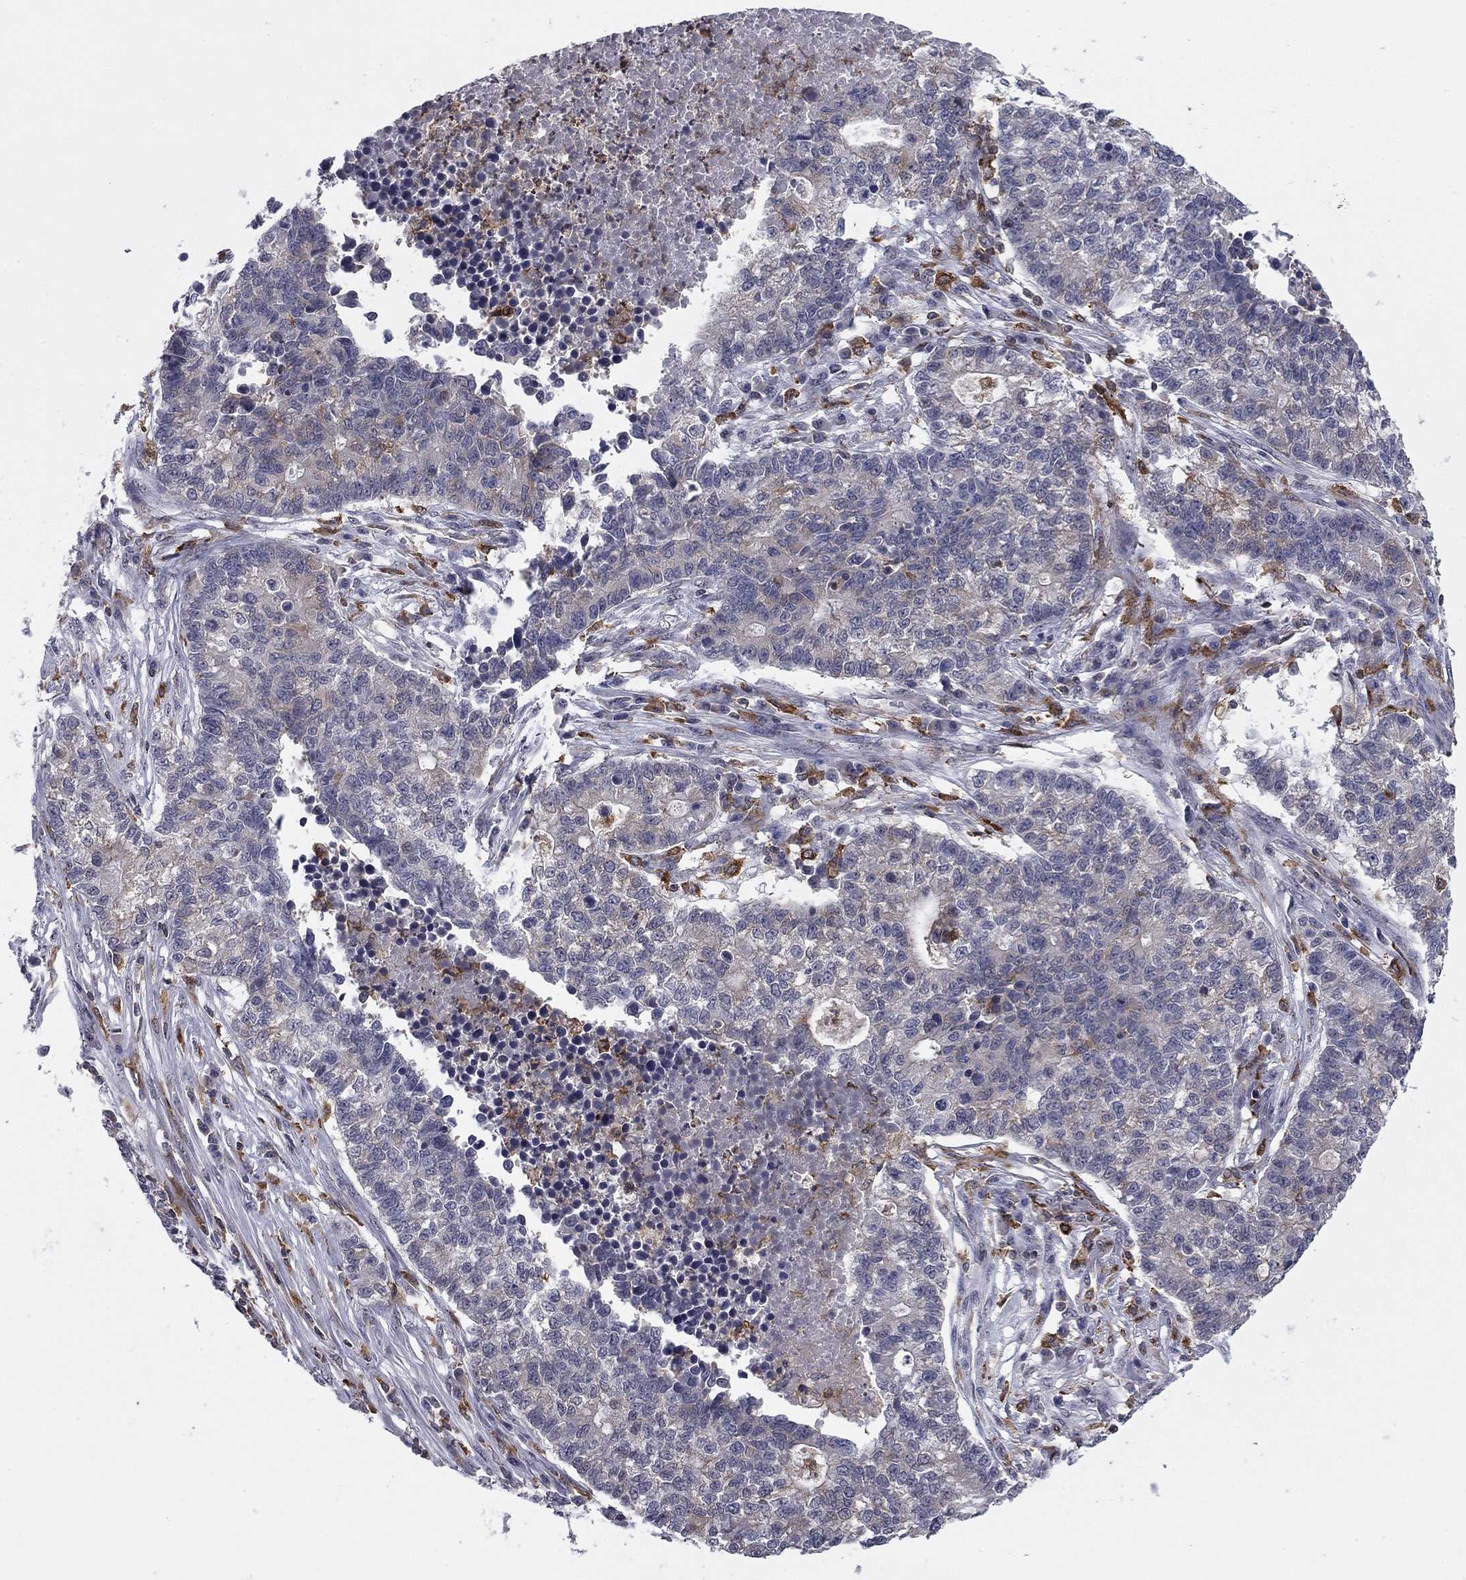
{"staining": {"intensity": "negative", "quantity": "none", "location": "none"}, "tissue": "lung cancer", "cell_type": "Tumor cells", "image_type": "cancer", "snomed": [{"axis": "morphology", "description": "Adenocarcinoma, NOS"}, {"axis": "topography", "description": "Lung"}], "caption": "The immunohistochemistry (IHC) histopathology image has no significant positivity in tumor cells of adenocarcinoma (lung) tissue.", "gene": "PLCB2", "patient": {"sex": "male", "age": 57}}